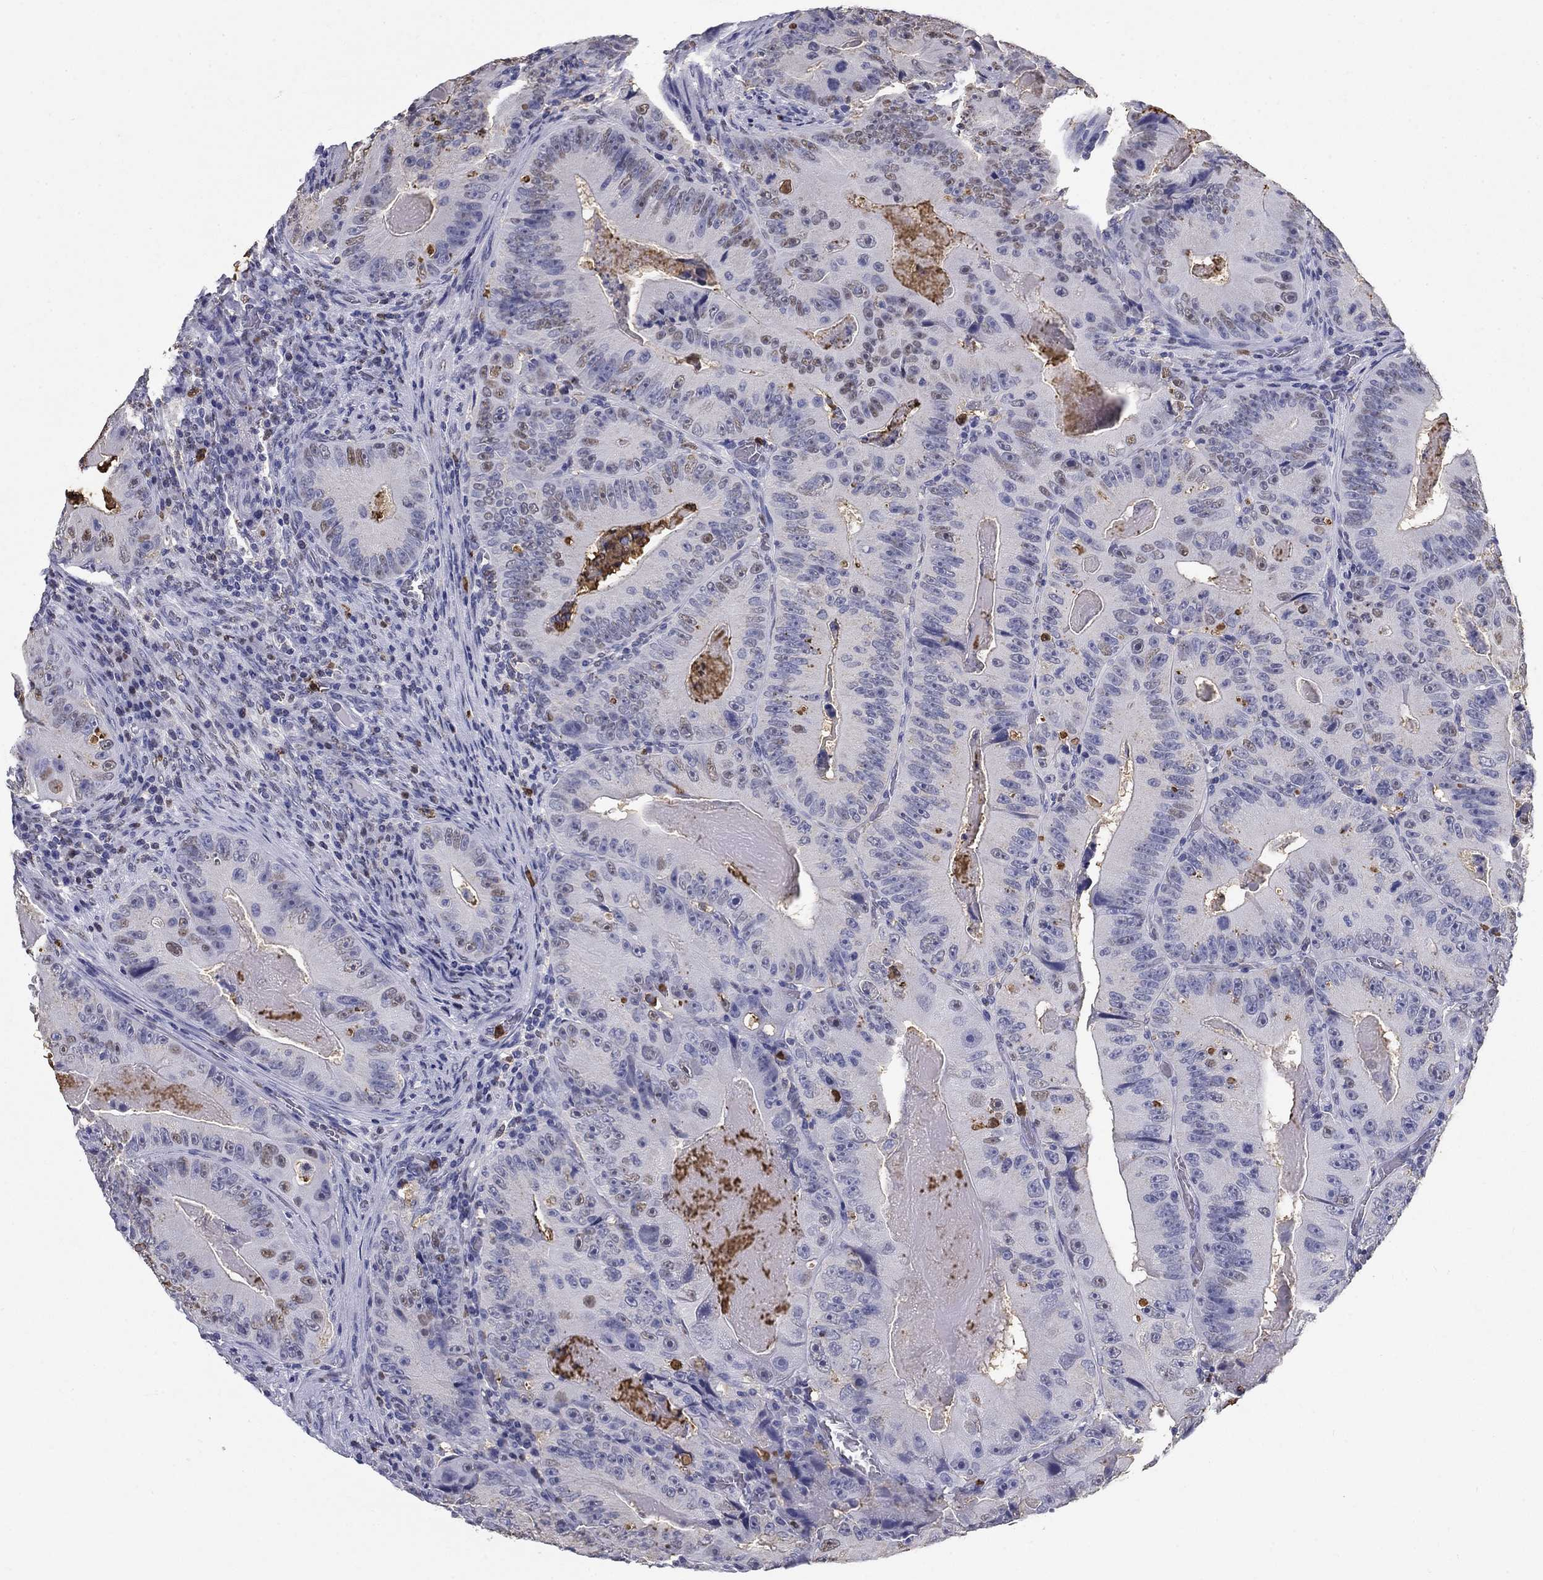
{"staining": {"intensity": "weak", "quantity": "<25%", "location": "nuclear"}, "tissue": "colorectal cancer", "cell_type": "Tumor cells", "image_type": "cancer", "snomed": [{"axis": "morphology", "description": "Adenocarcinoma, NOS"}, {"axis": "topography", "description": "Colon"}], "caption": "There is no significant staining in tumor cells of colorectal cancer.", "gene": "IGSF8", "patient": {"sex": "female", "age": 86}}